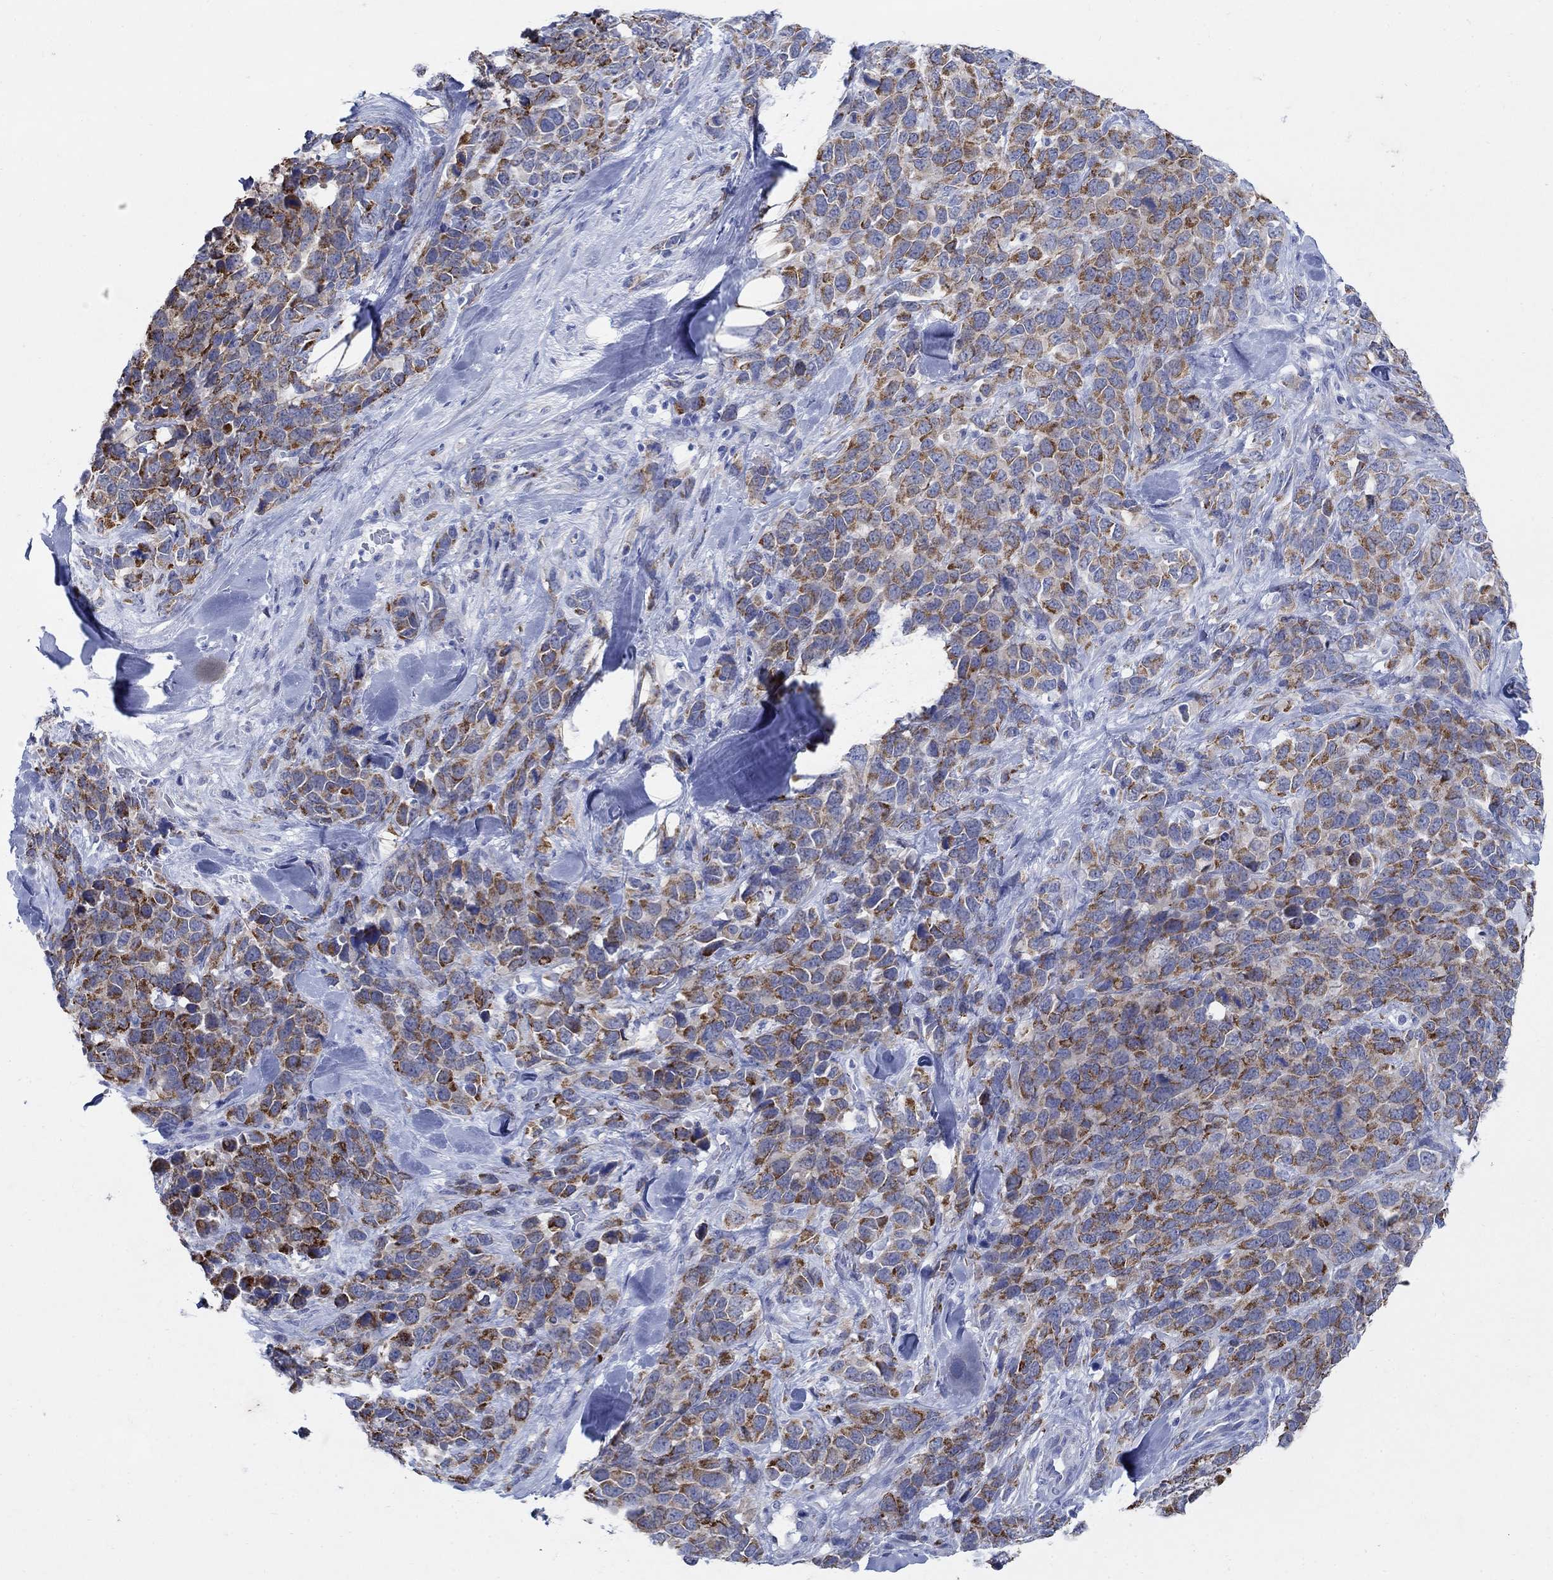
{"staining": {"intensity": "strong", "quantity": "25%-75%", "location": "cytoplasmic/membranous"}, "tissue": "melanoma", "cell_type": "Tumor cells", "image_type": "cancer", "snomed": [{"axis": "morphology", "description": "Malignant melanoma, Metastatic site"}, {"axis": "topography", "description": "Skin"}], "caption": "DAB immunohistochemical staining of human melanoma demonstrates strong cytoplasmic/membranous protein expression in about 25%-75% of tumor cells.", "gene": "ZDHHC14", "patient": {"sex": "male", "age": 84}}